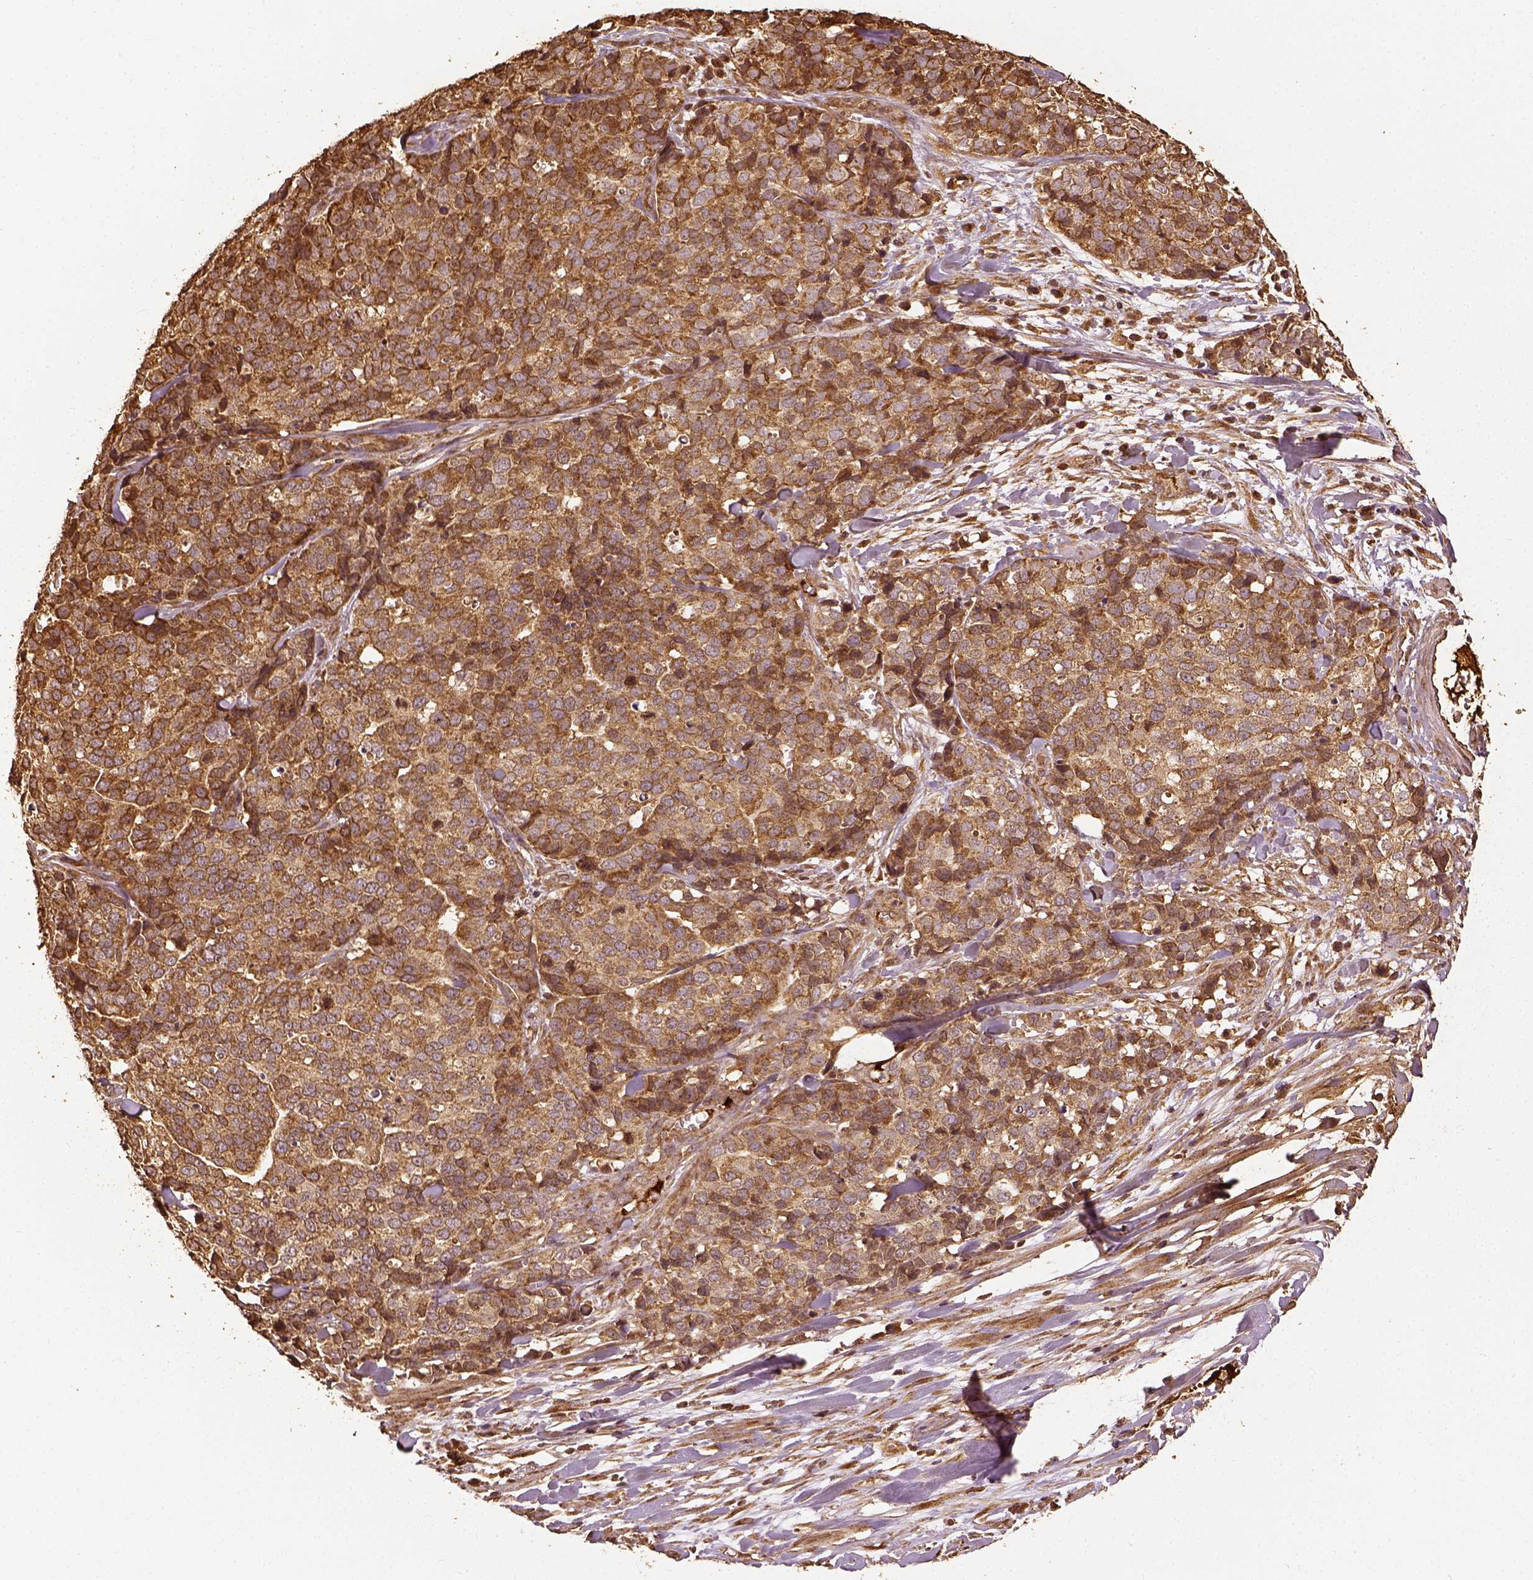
{"staining": {"intensity": "moderate", "quantity": ">75%", "location": "cytoplasmic/membranous"}, "tissue": "ovarian cancer", "cell_type": "Tumor cells", "image_type": "cancer", "snomed": [{"axis": "morphology", "description": "Carcinoma, endometroid"}, {"axis": "topography", "description": "Ovary"}], "caption": "Human endometroid carcinoma (ovarian) stained with a brown dye displays moderate cytoplasmic/membranous positive staining in about >75% of tumor cells.", "gene": "VEGFA", "patient": {"sex": "female", "age": 65}}